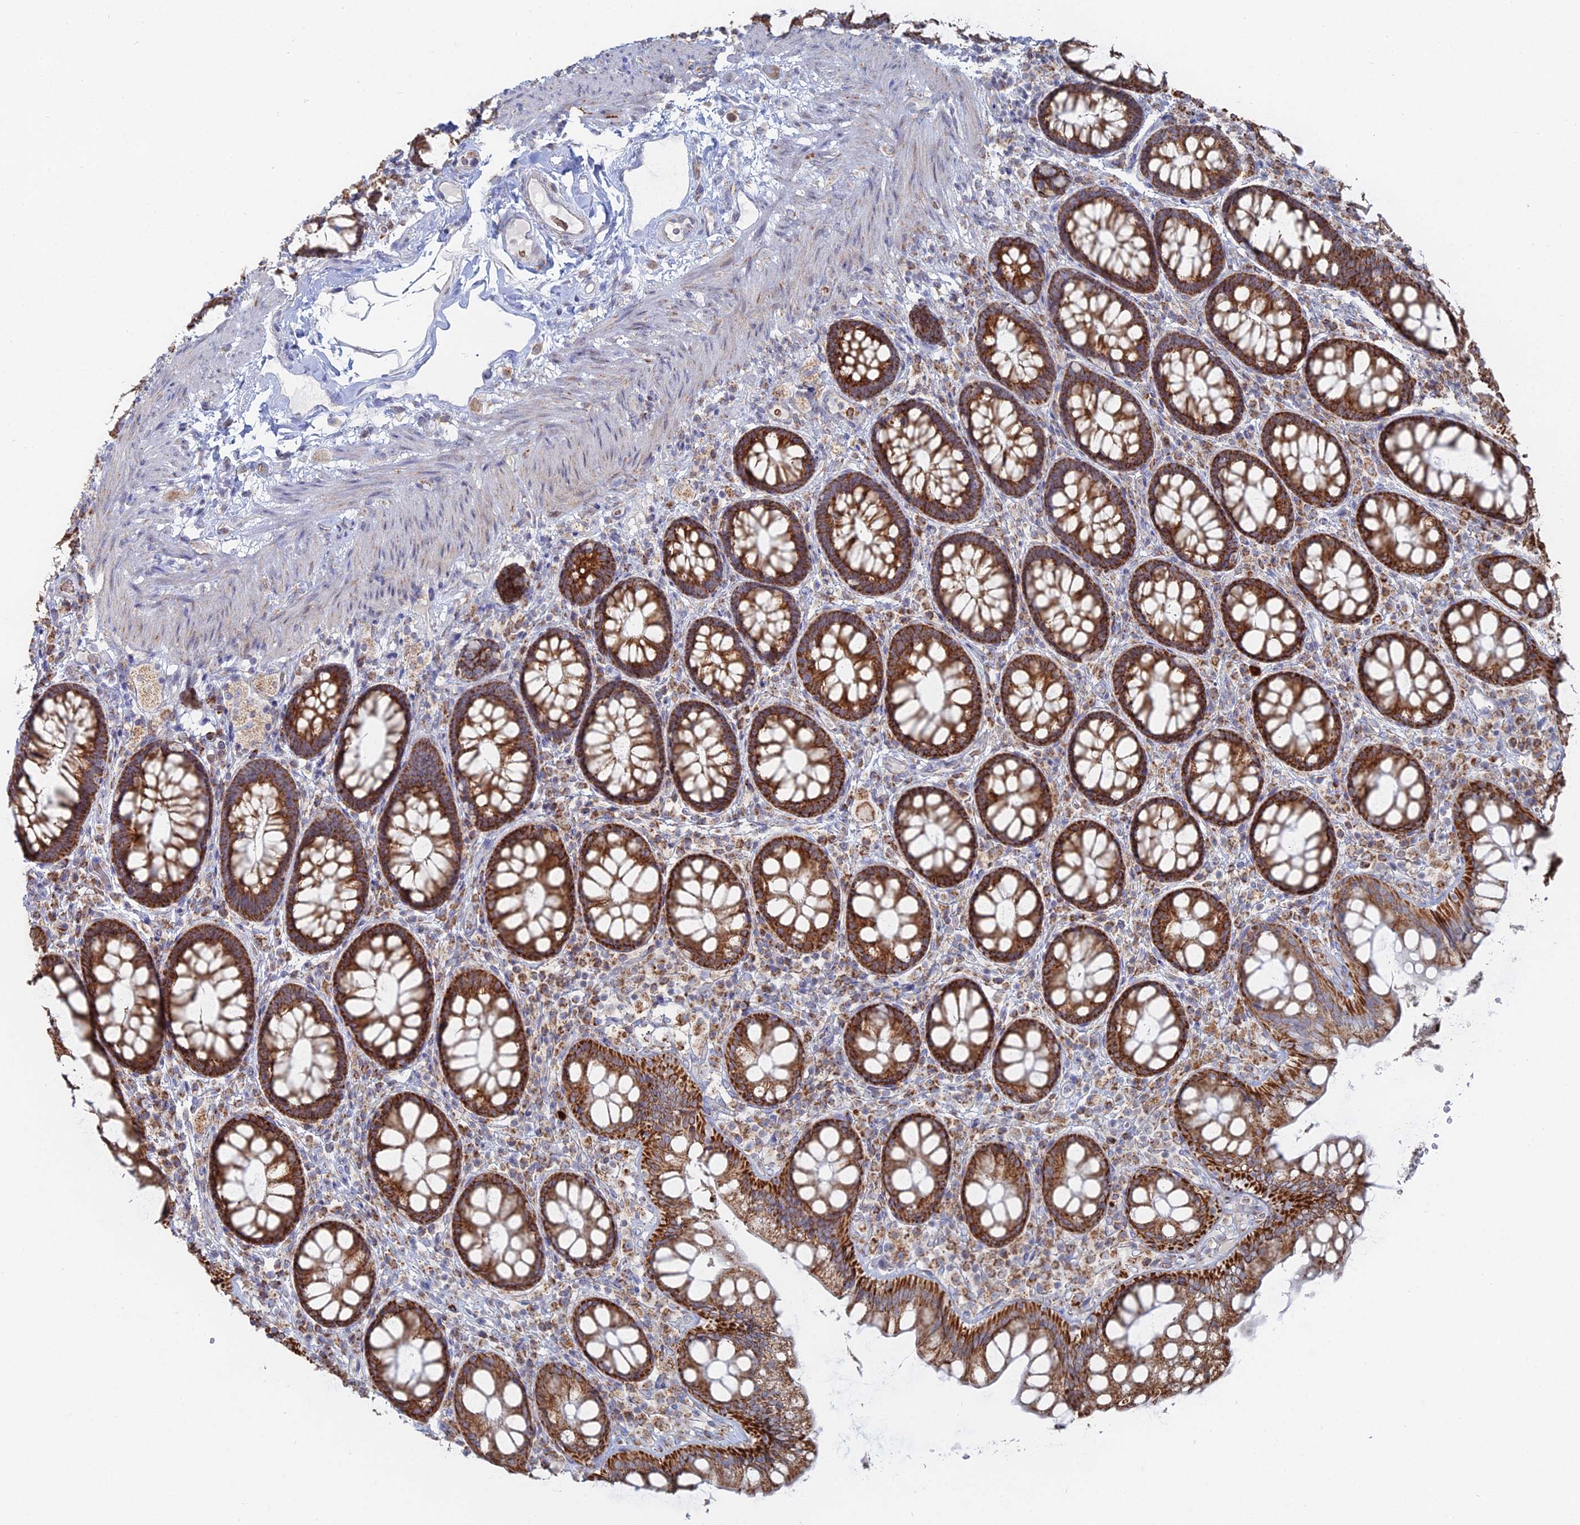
{"staining": {"intensity": "strong", "quantity": ">75%", "location": "cytoplasmic/membranous"}, "tissue": "rectum", "cell_type": "Glandular cells", "image_type": "normal", "snomed": [{"axis": "morphology", "description": "Normal tissue, NOS"}, {"axis": "topography", "description": "Rectum"}], "caption": "Unremarkable rectum was stained to show a protein in brown. There is high levels of strong cytoplasmic/membranous expression in approximately >75% of glandular cells. (DAB IHC with brightfield microscopy, high magnification).", "gene": "MPC1", "patient": {"sex": "male", "age": 83}}